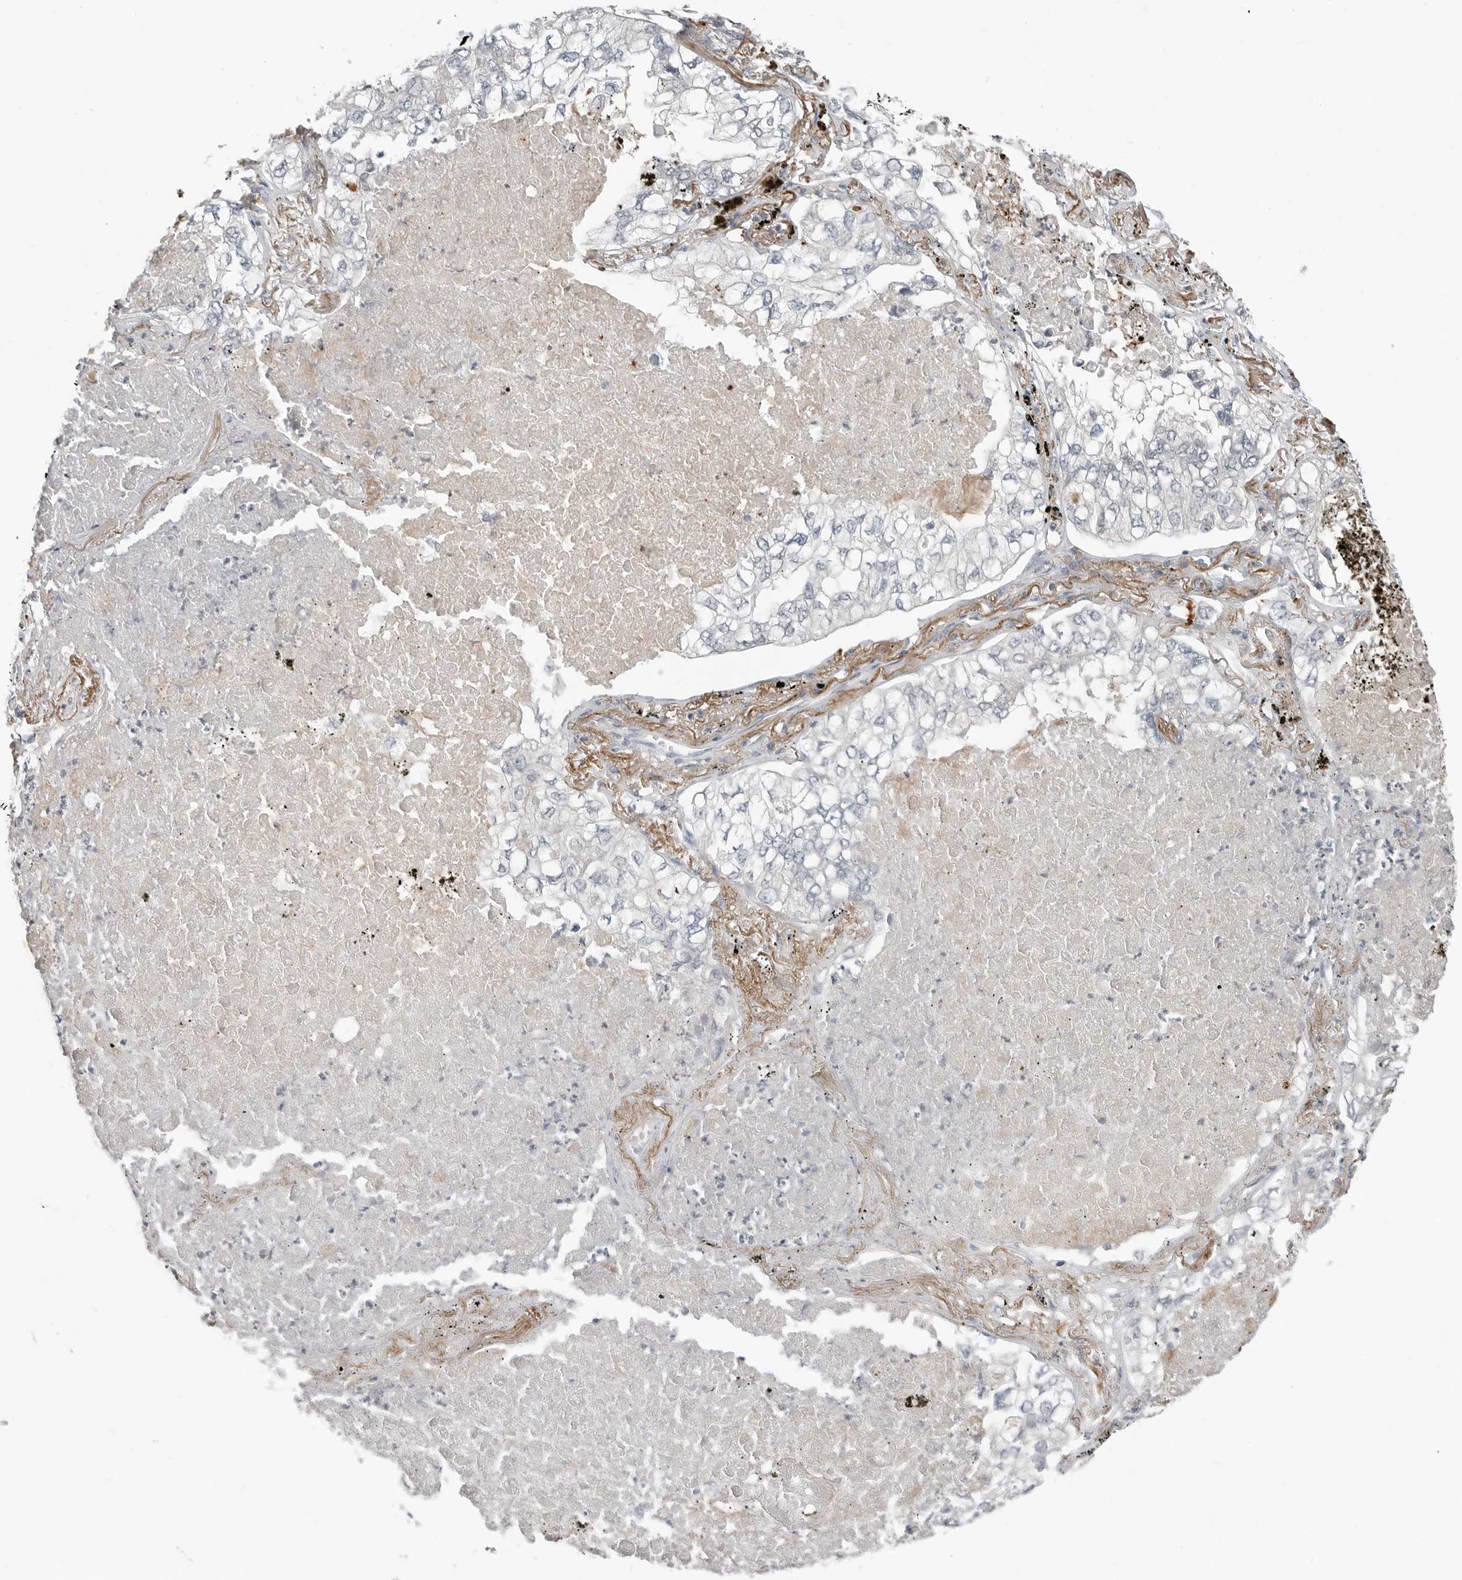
{"staining": {"intensity": "negative", "quantity": "none", "location": "none"}, "tissue": "lung cancer", "cell_type": "Tumor cells", "image_type": "cancer", "snomed": [{"axis": "morphology", "description": "Adenocarcinoma, NOS"}, {"axis": "topography", "description": "Lung"}], "caption": "Immunohistochemistry (IHC) of lung cancer (adenocarcinoma) exhibits no staining in tumor cells. (DAB (3,3'-diaminobenzidine) IHC with hematoxylin counter stain).", "gene": "FCRLB", "patient": {"sex": "male", "age": 65}}